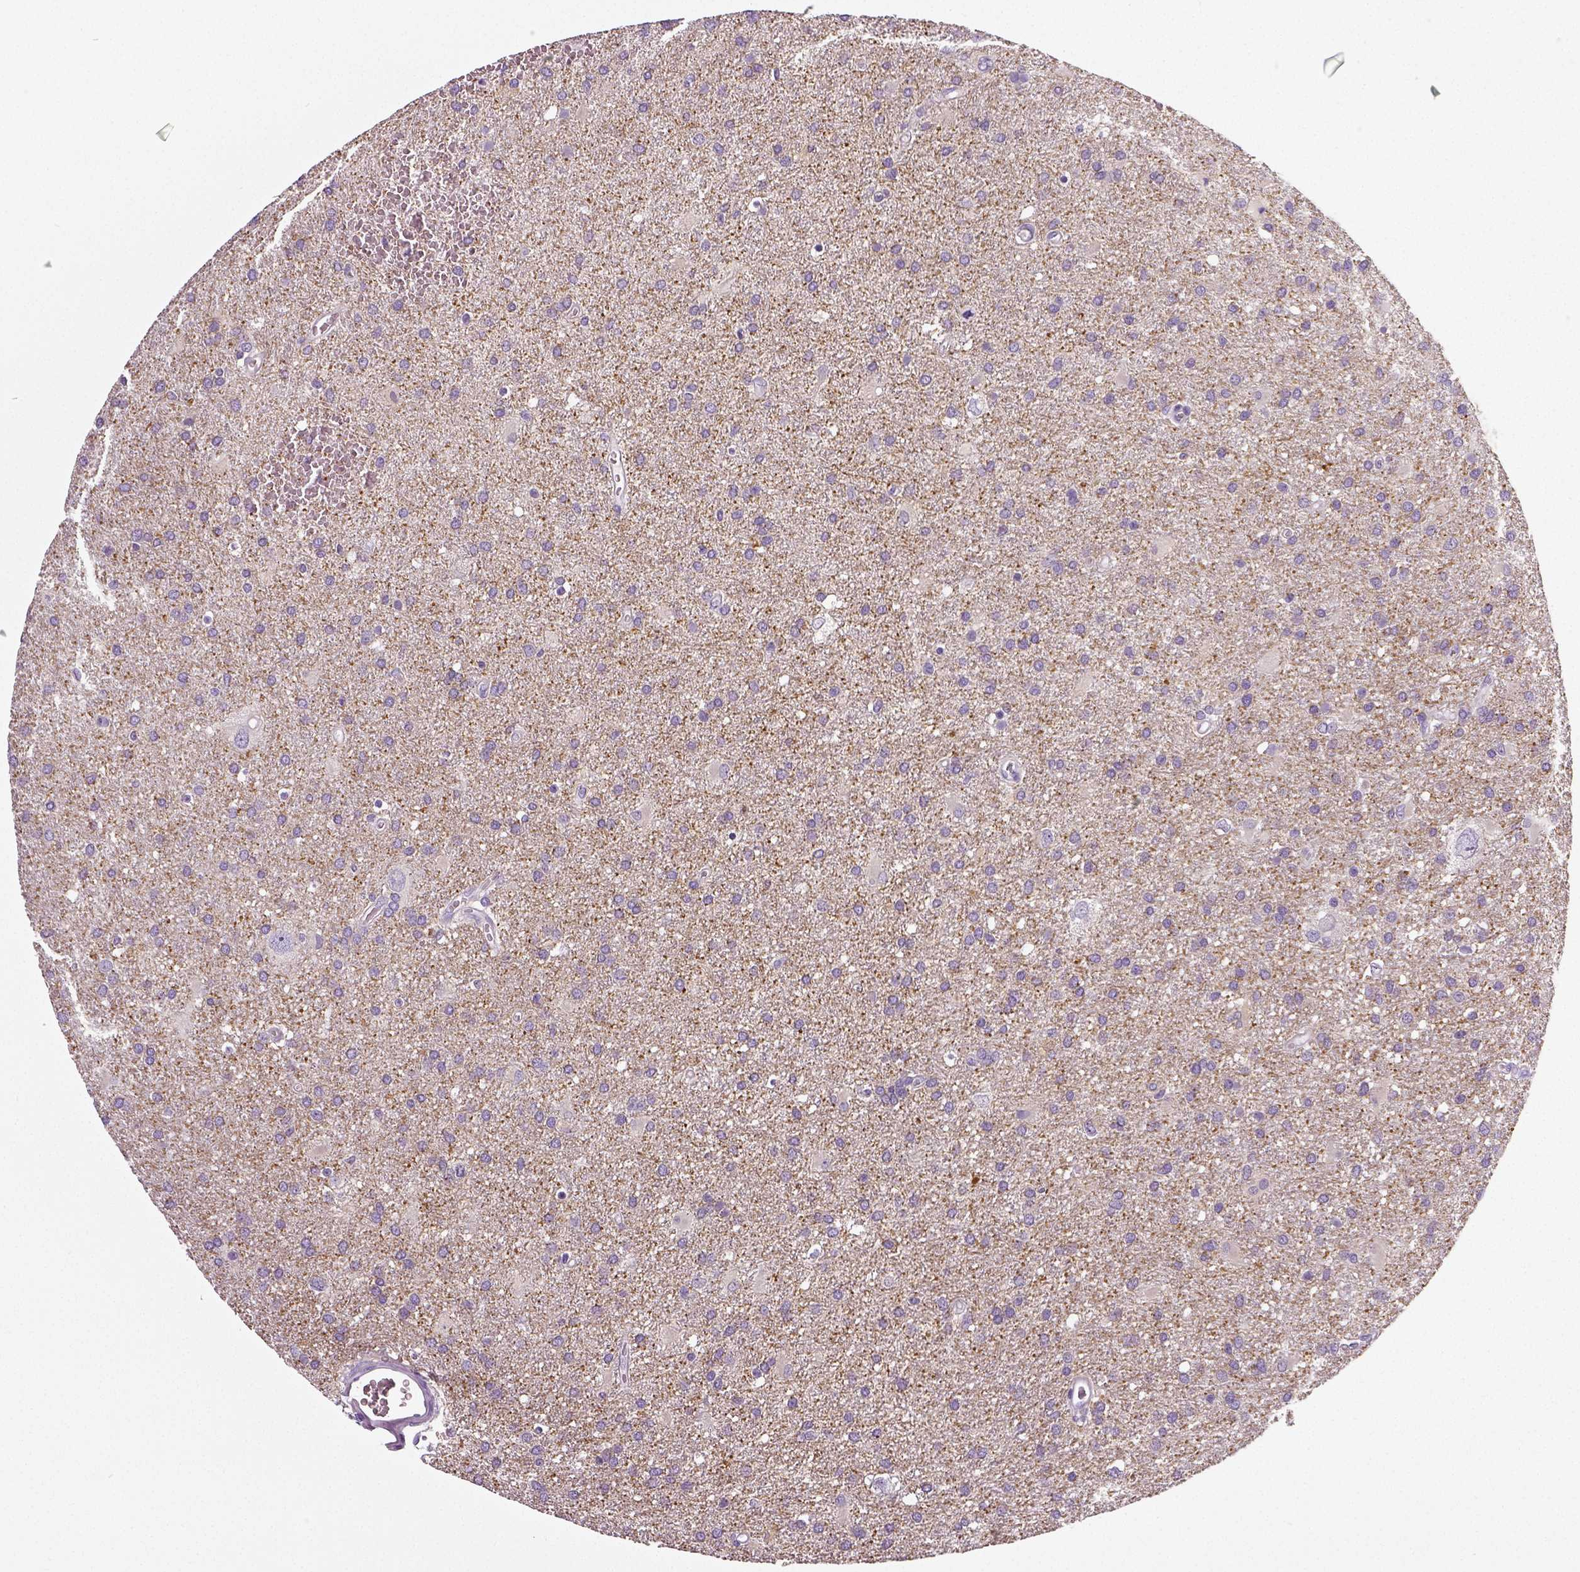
{"staining": {"intensity": "negative", "quantity": "none", "location": "none"}, "tissue": "glioma", "cell_type": "Tumor cells", "image_type": "cancer", "snomed": [{"axis": "morphology", "description": "Glioma, malignant, Low grade"}, {"axis": "topography", "description": "Brain"}], "caption": "DAB (3,3'-diaminobenzidine) immunohistochemical staining of human glioma demonstrates no significant expression in tumor cells. Nuclei are stained in blue.", "gene": "NECAB2", "patient": {"sex": "male", "age": 66}}